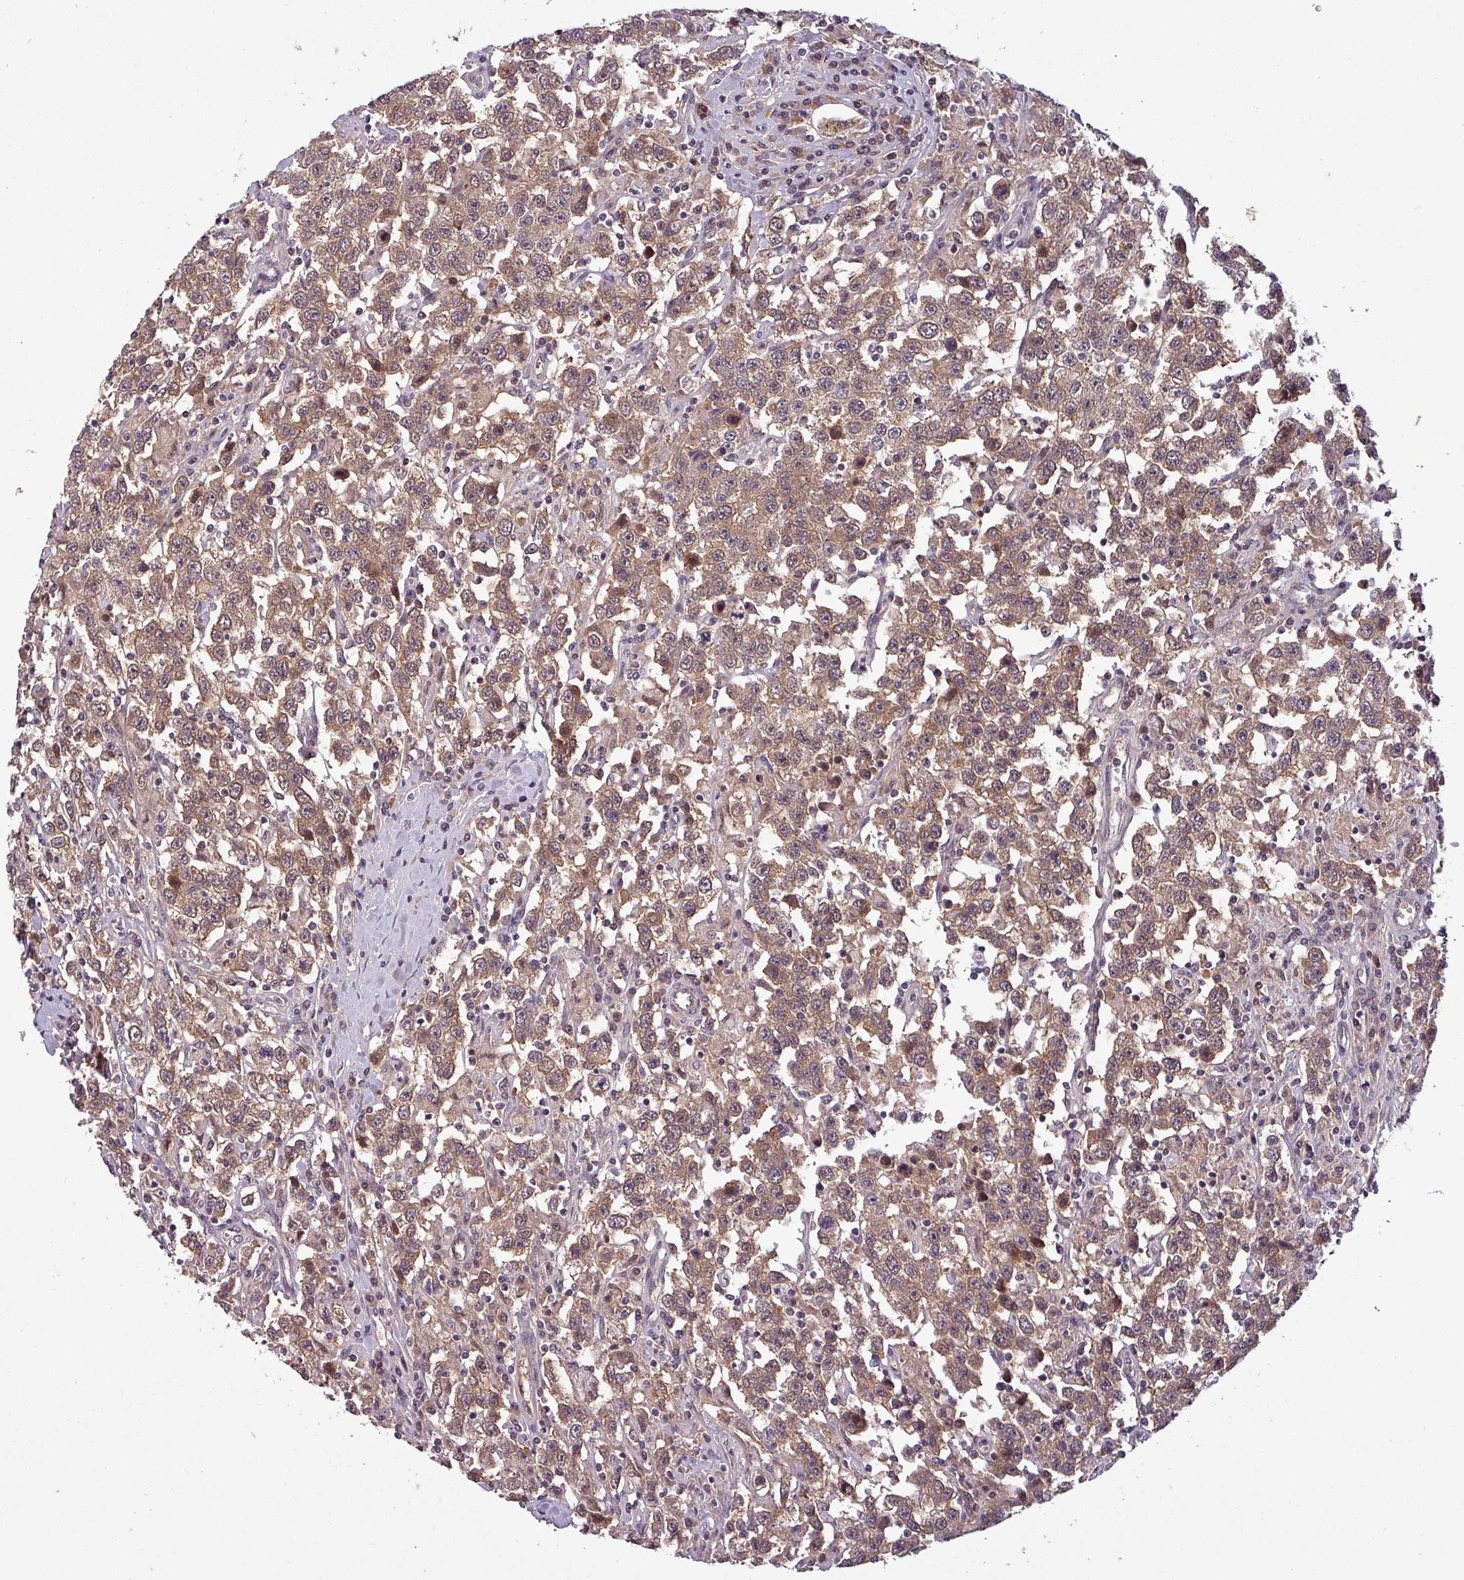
{"staining": {"intensity": "moderate", "quantity": ">75%", "location": "cytoplasmic/membranous"}, "tissue": "testis cancer", "cell_type": "Tumor cells", "image_type": "cancer", "snomed": [{"axis": "morphology", "description": "Seminoma, NOS"}, {"axis": "topography", "description": "Testis"}], "caption": "Testis seminoma was stained to show a protein in brown. There is medium levels of moderate cytoplasmic/membranous staining in approximately >75% of tumor cells. (DAB IHC, brown staining for protein, blue staining for nuclei).", "gene": "PUS1", "patient": {"sex": "male", "age": 41}}